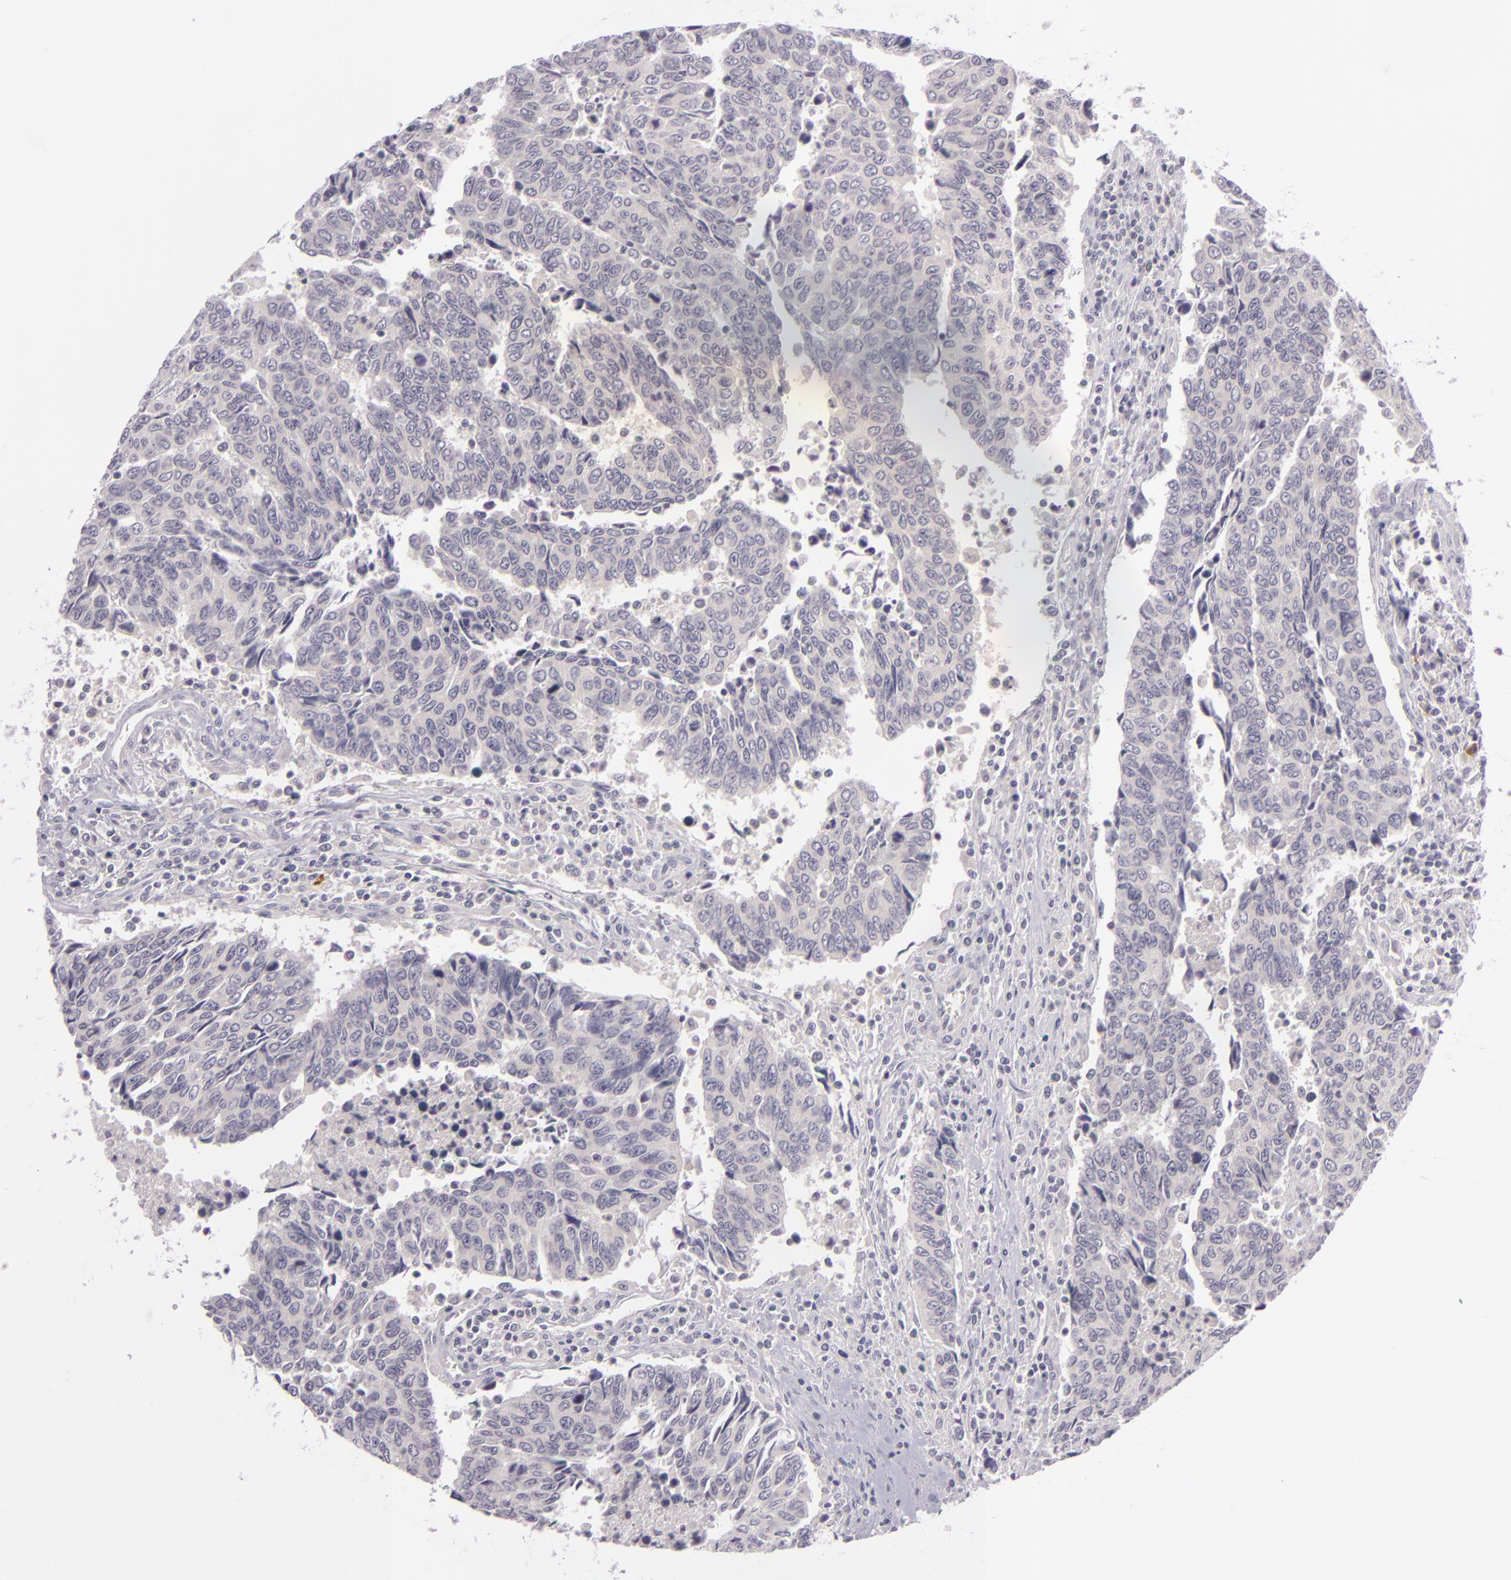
{"staining": {"intensity": "negative", "quantity": "none", "location": "none"}, "tissue": "urothelial cancer", "cell_type": "Tumor cells", "image_type": "cancer", "snomed": [{"axis": "morphology", "description": "Urothelial carcinoma, High grade"}, {"axis": "topography", "description": "Urinary bladder"}], "caption": "High power microscopy photomicrograph of an immunohistochemistry micrograph of urothelial cancer, revealing no significant positivity in tumor cells.", "gene": "DAG1", "patient": {"sex": "male", "age": 86}}